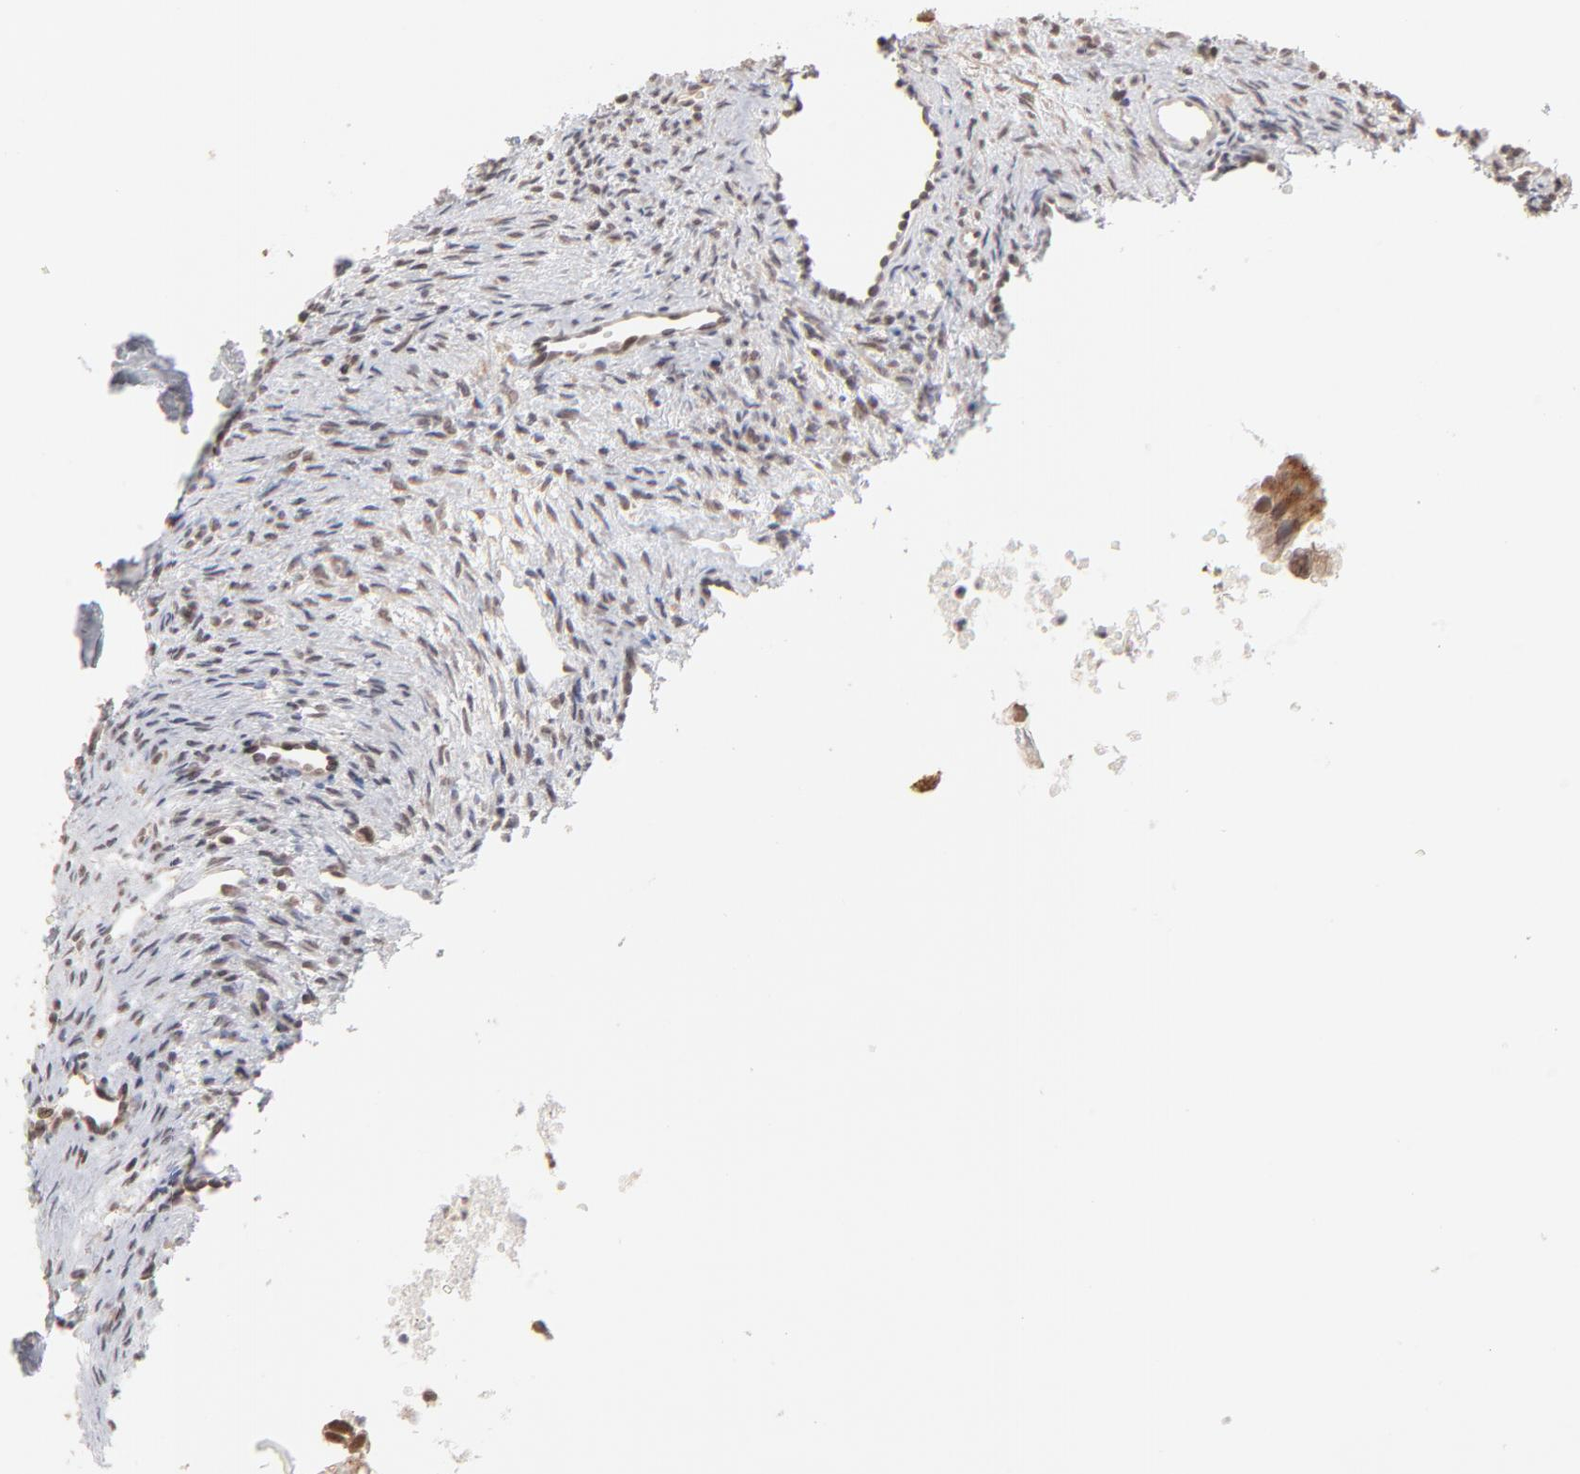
{"staining": {"intensity": "moderate", "quantity": ">75%", "location": "nuclear"}, "tissue": "ovary", "cell_type": "Ovarian stroma cells", "image_type": "normal", "snomed": [{"axis": "morphology", "description": "Normal tissue, NOS"}, {"axis": "topography", "description": "Ovary"}], "caption": "About >75% of ovarian stroma cells in normal human ovary reveal moderate nuclear protein staining as visualized by brown immunohistochemical staining.", "gene": "ARIH1", "patient": {"sex": "female", "age": 33}}